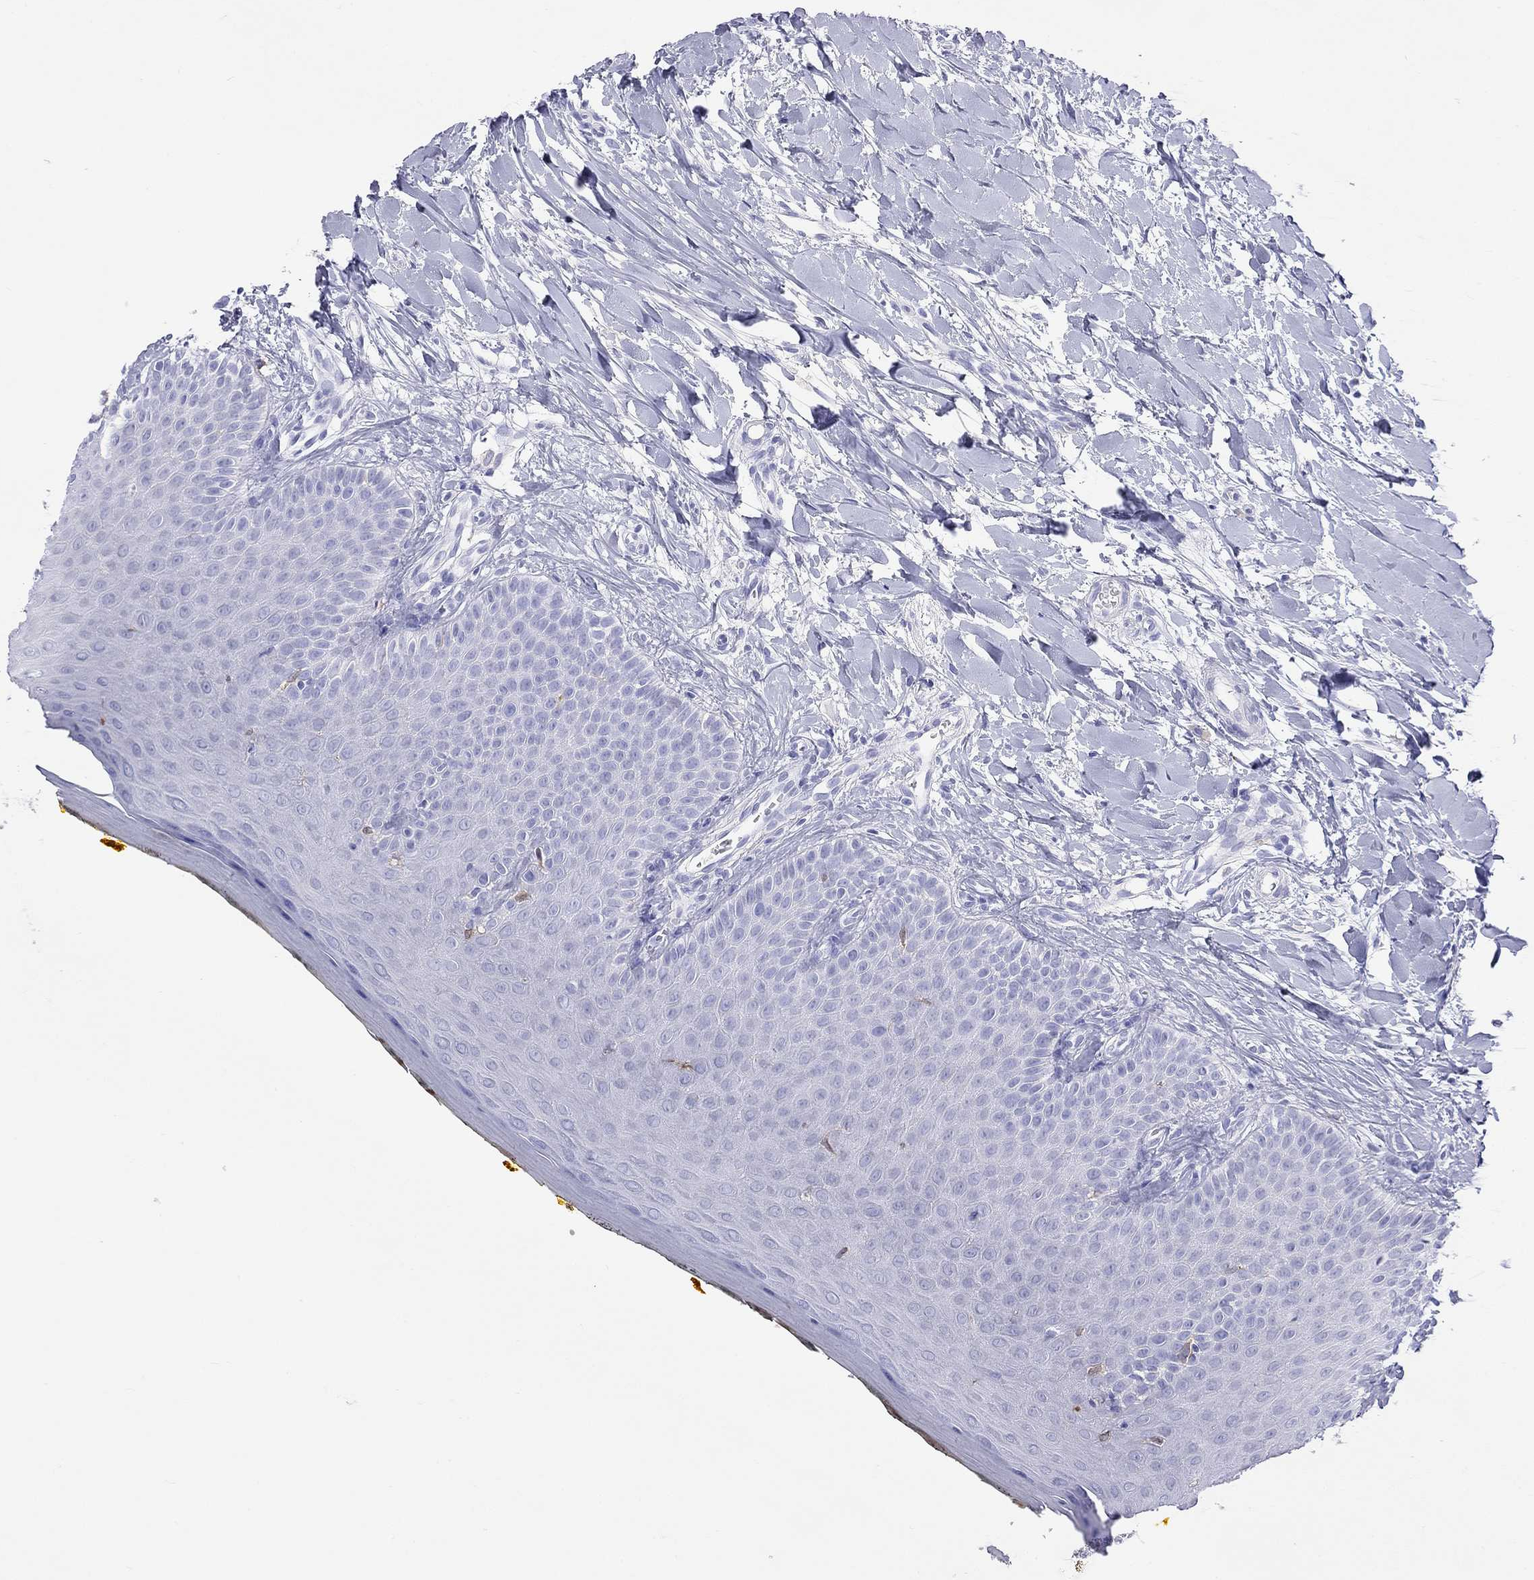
{"staining": {"intensity": "negative", "quantity": "none", "location": "none"}, "tissue": "oral mucosa", "cell_type": "Squamous epithelial cells", "image_type": "normal", "snomed": [{"axis": "morphology", "description": "Normal tissue, NOS"}, {"axis": "topography", "description": "Oral tissue"}], "caption": "Immunohistochemistry (IHC) of unremarkable oral mucosa exhibits no staining in squamous epithelial cells. (IHC, brightfield microscopy, high magnification).", "gene": "HLA", "patient": {"sex": "female", "age": 43}}